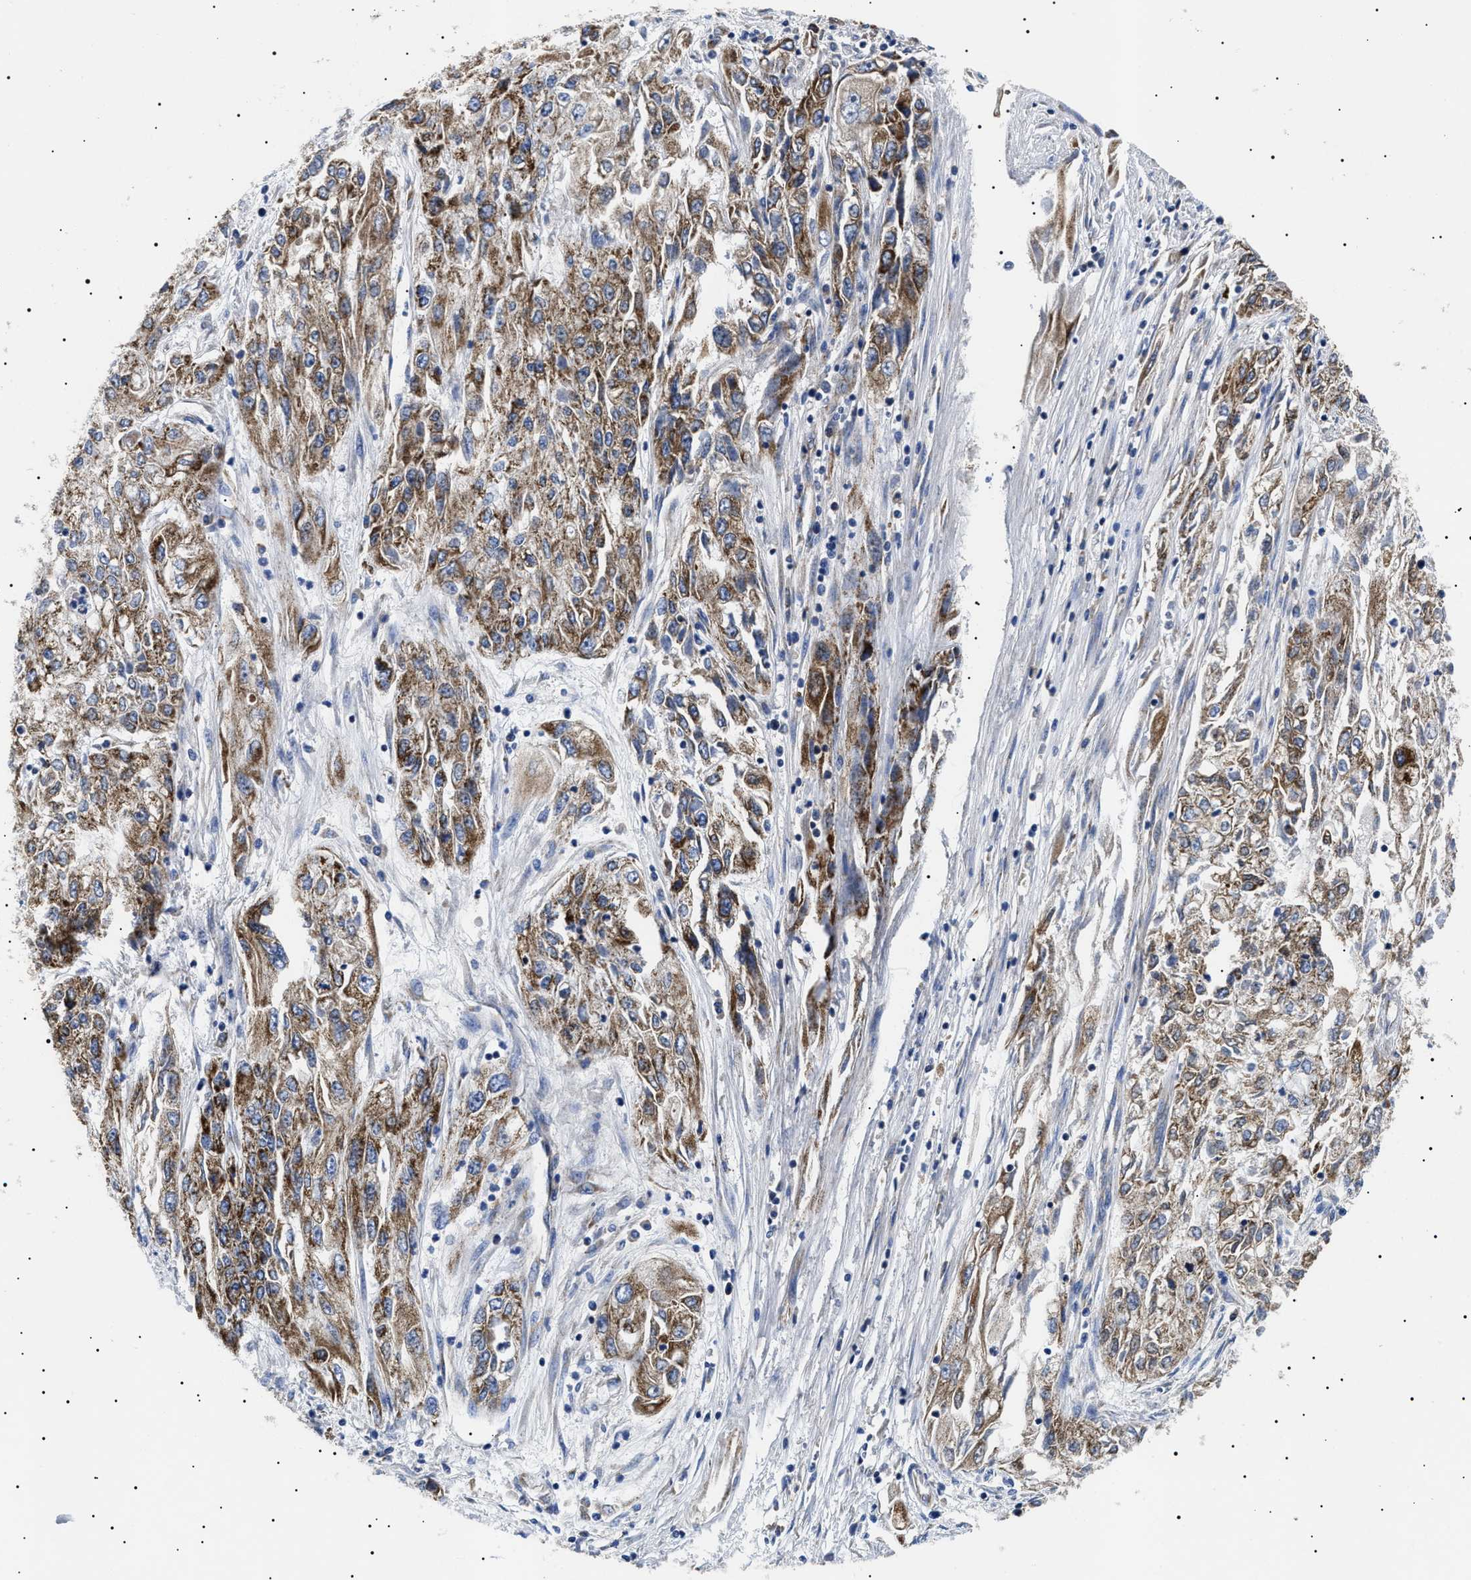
{"staining": {"intensity": "strong", "quantity": ">75%", "location": "cytoplasmic/membranous"}, "tissue": "endometrial cancer", "cell_type": "Tumor cells", "image_type": "cancer", "snomed": [{"axis": "morphology", "description": "Adenocarcinoma, NOS"}, {"axis": "topography", "description": "Endometrium"}], "caption": "Human endometrial cancer (adenocarcinoma) stained with a brown dye exhibits strong cytoplasmic/membranous positive positivity in about >75% of tumor cells.", "gene": "CHRDL2", "patient": {"sex": "female", "age": 49}}